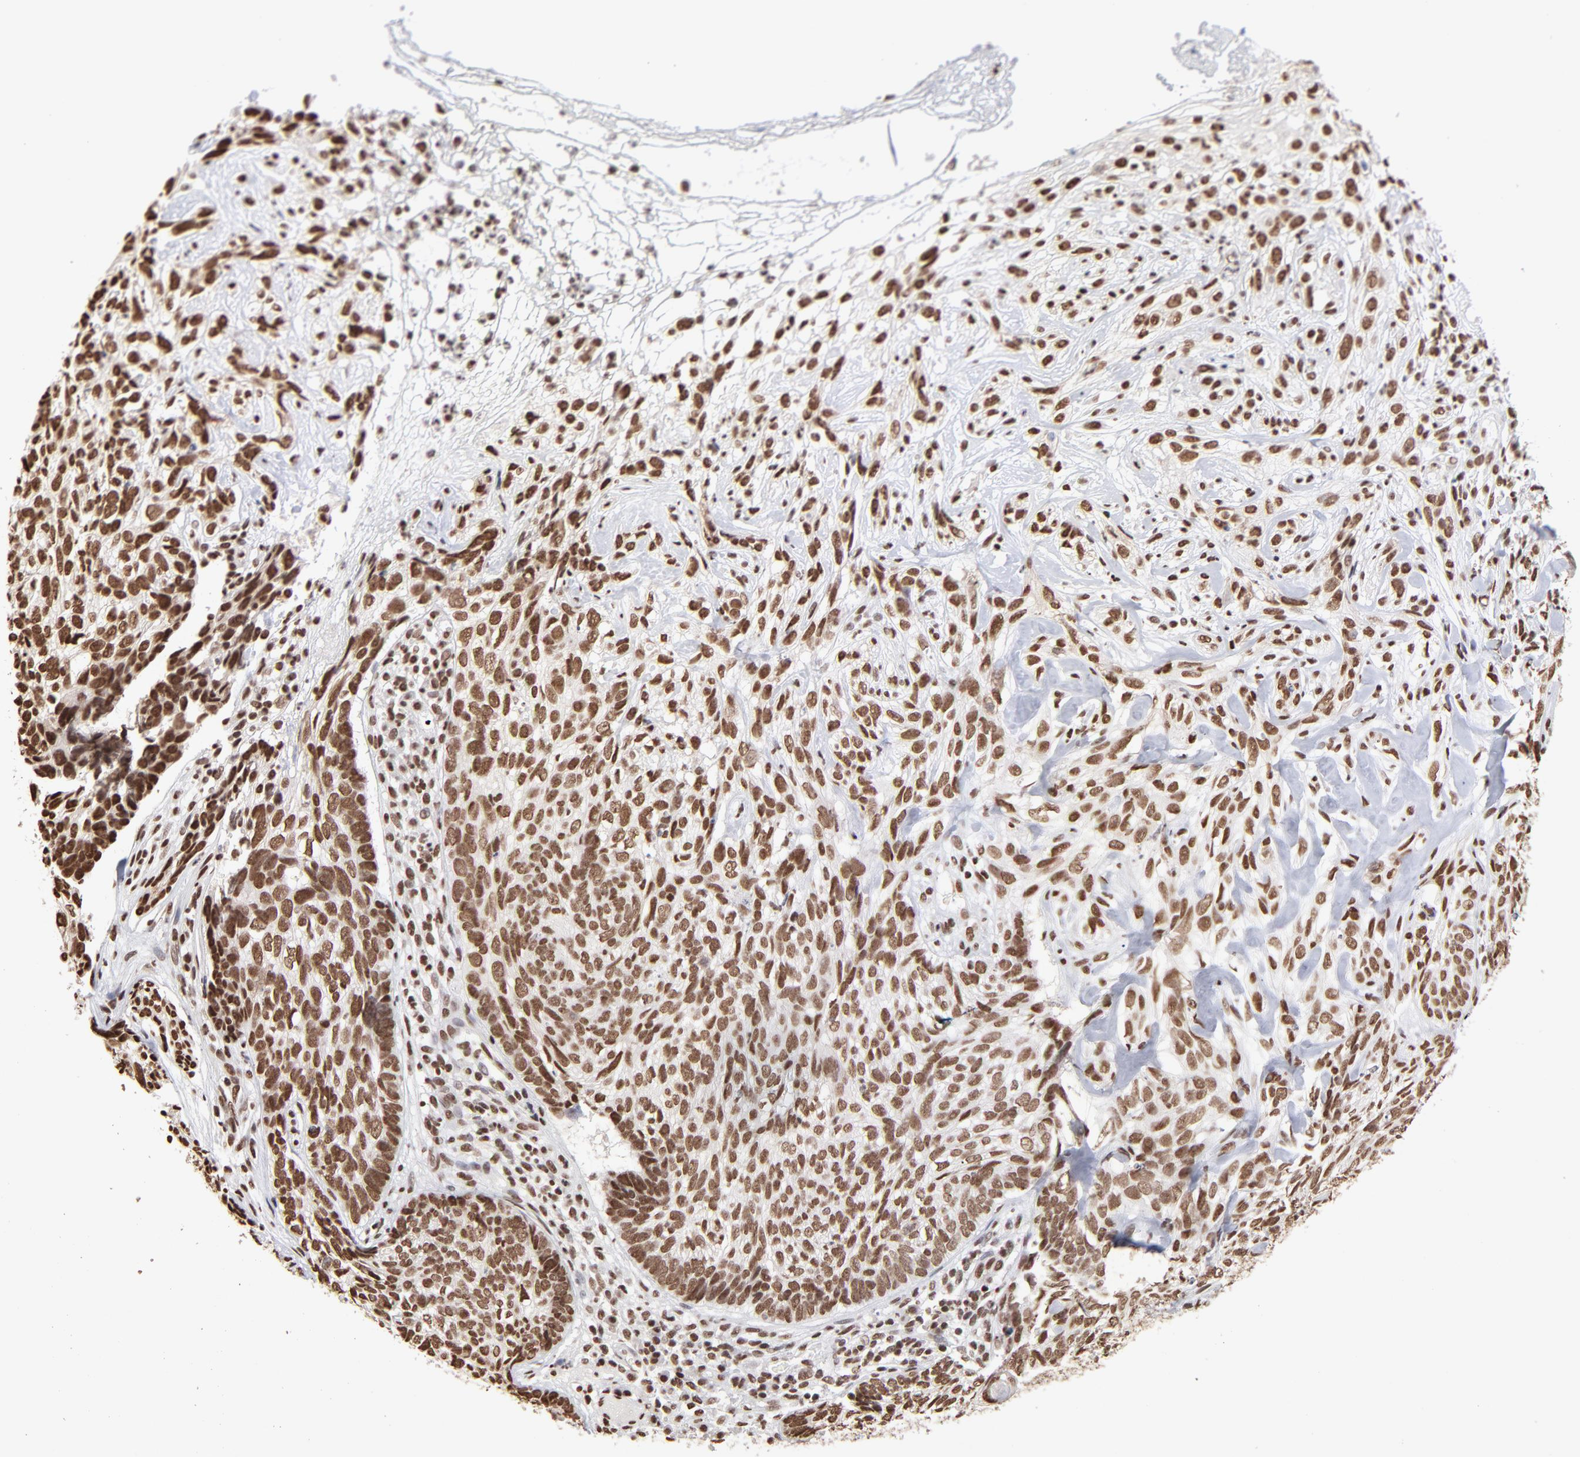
{"staining": {"intensity": "strong", "quantity": ">75%", "location": "nuclear"}, "tissue": "skin cancer", "cell_type": "Tumor cells", "image_type": "cancer", "snomed": [{"axis": "morphology", "description": "Basal cell carcinoma"}, {"axis": "topography", "description": "Skin"}], "caption": "A histopathology image of human basal cell carcinoma (skin) stained for a protein shows strong nuclear brown staining in tumor cells. The staining is performed using DAB brown chromogen to label protein expression. The nuclei are counter-stained blue using hematoxylin.", "gene": "ZNF3", "patient": {"sex": "male", "age": 72}}